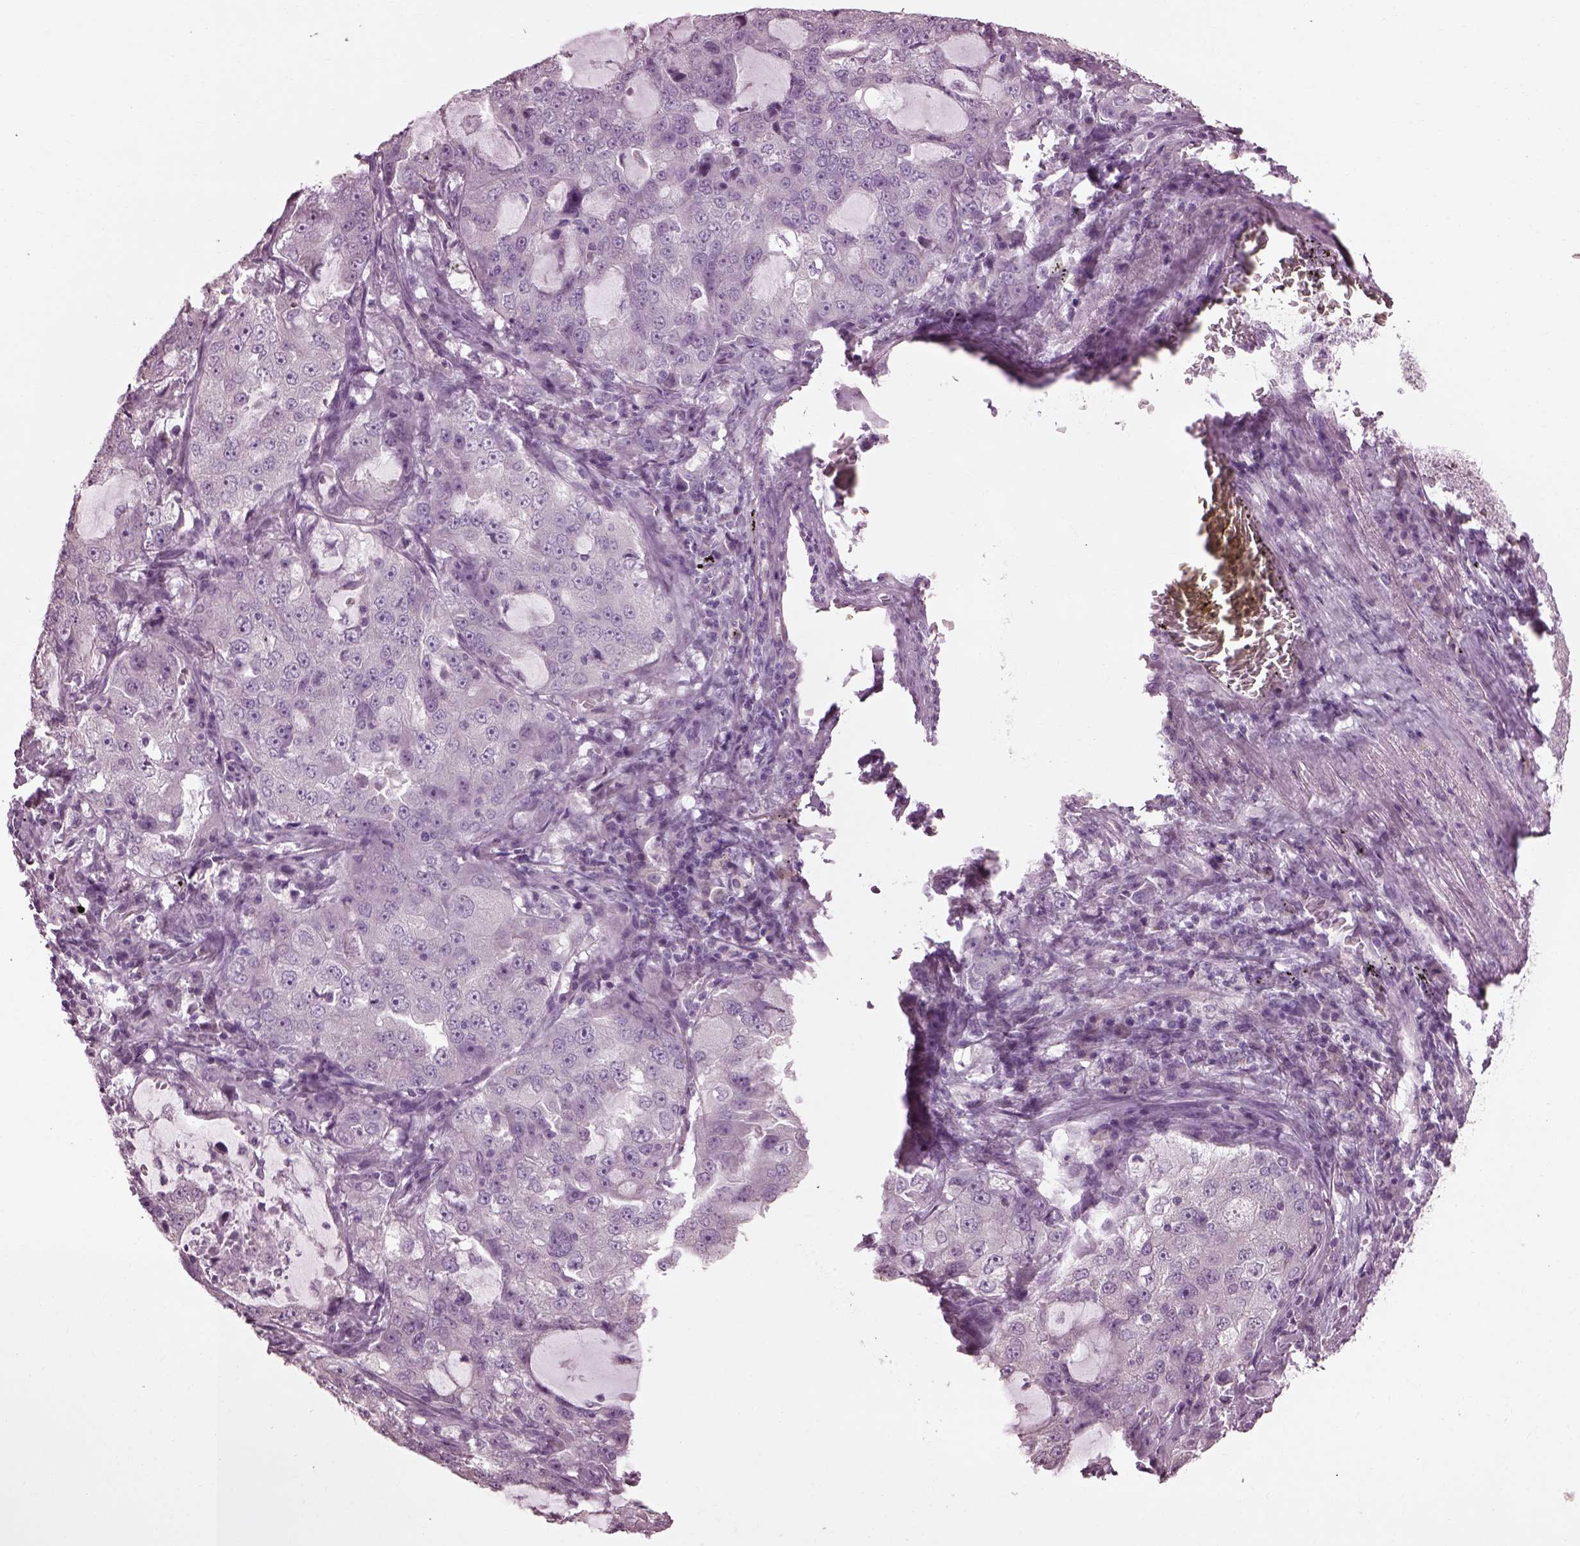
{"staining": {"intensity": "negative", "quantity": "none", "location": "none"}, "tissue": "lung cancer", "cell_type": "Tumor cells", "image_type": "cancer", "snomed": [{"axis": "morphology", "description": "Adenocarcinoma, NOS"}, {"axis": "topography", "description": "Lung"}], "caption": "This is a image of IHC staining of adenocarcinoma (lung), which shows no expression in tumor cells.", "gene": "CABP5", "patient": {"sex": "female", "age": 61}}